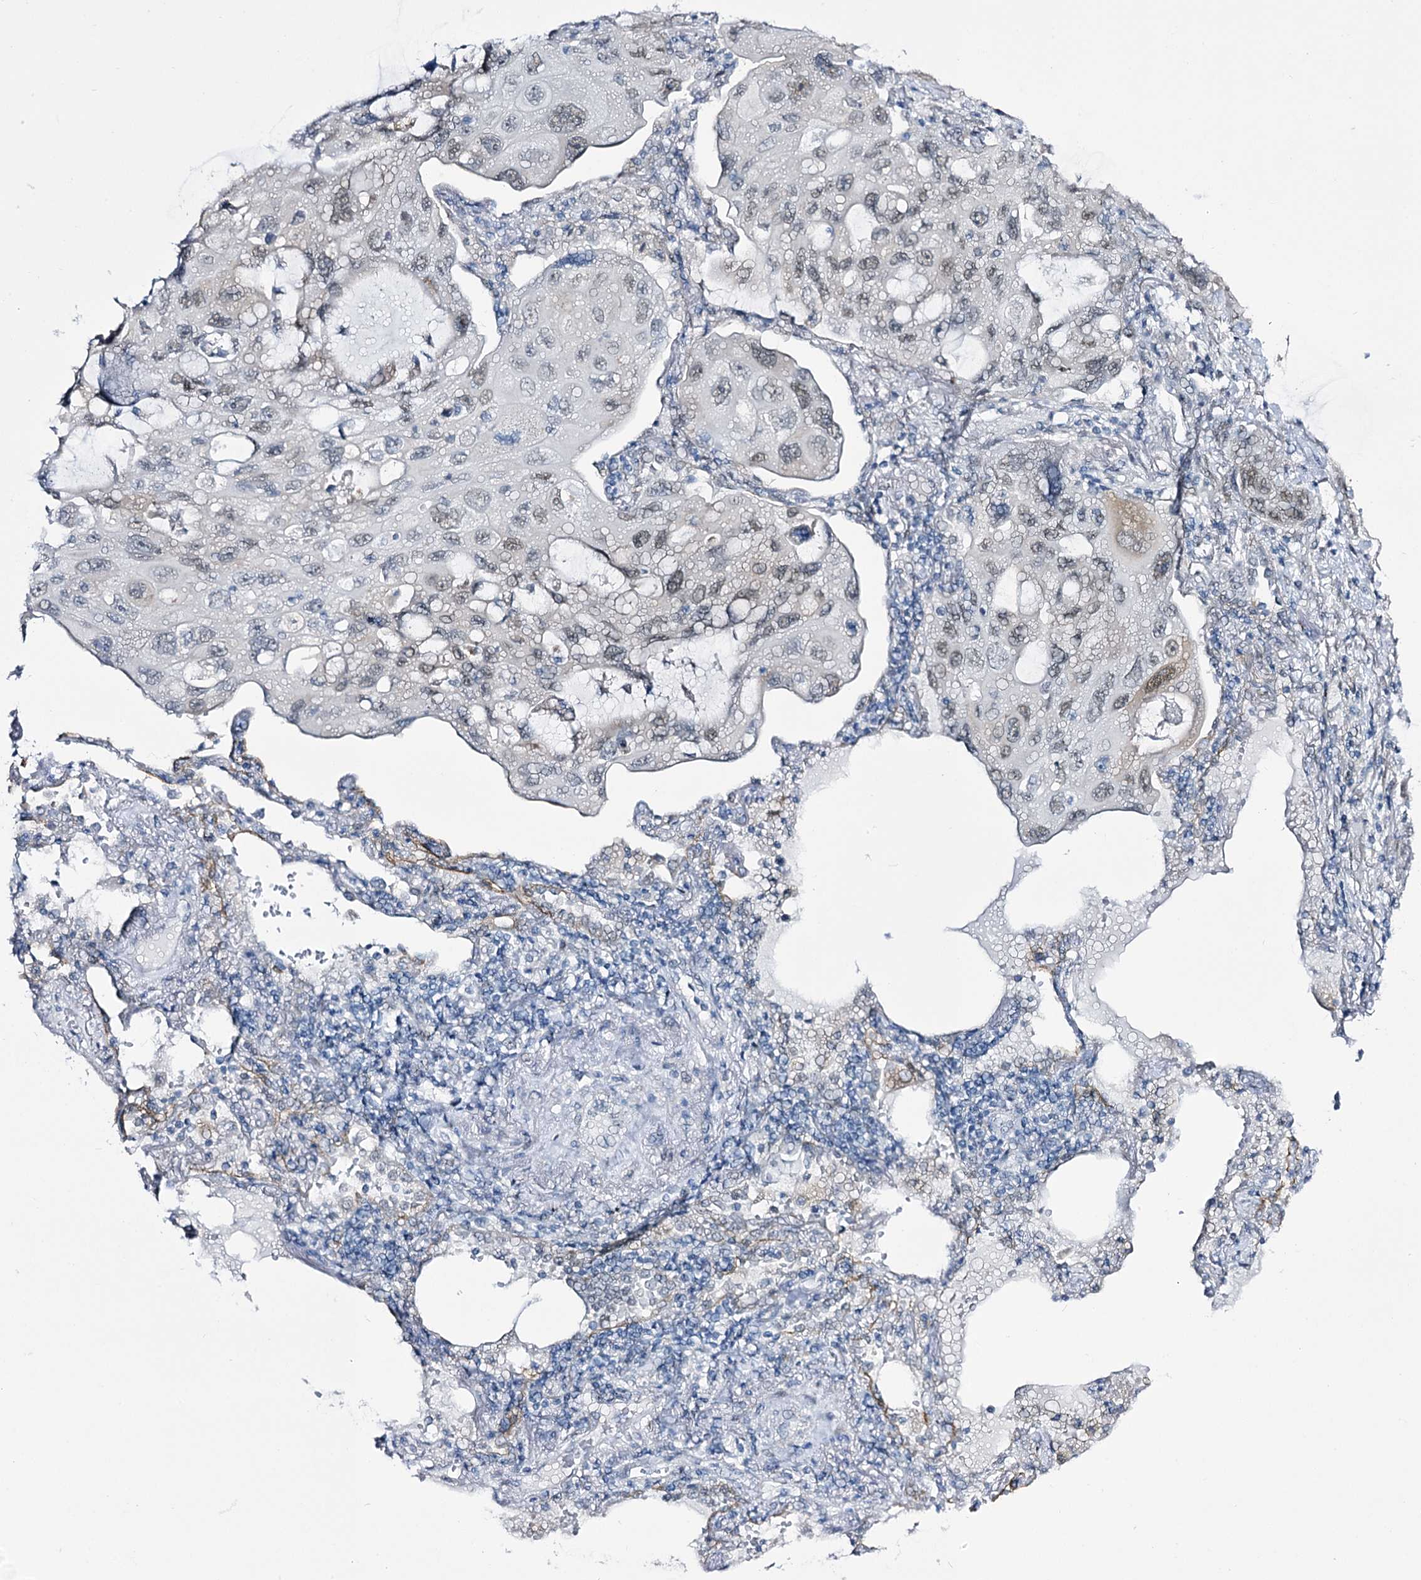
{"staining": {"intensity": "weak", "quantity": "<25%", "location": "nuclear"}, "tissue": "lung cancer", "cell_type": "Tumor cells", "image_type": "cancer", "snomed": [{"axis": "morphology", "description": "Squamous cell carcinoma, NOS"}, {"axis": "topography", "description": "Lung"}], "caption": "Immunohistochemical staining of squamous cell carcinoma (lung) shows no significant staining in tumor cells. Nuclei are stained in blue.", "gene": "RBM15B", "patient": {"sex": "female", "age": 73}}